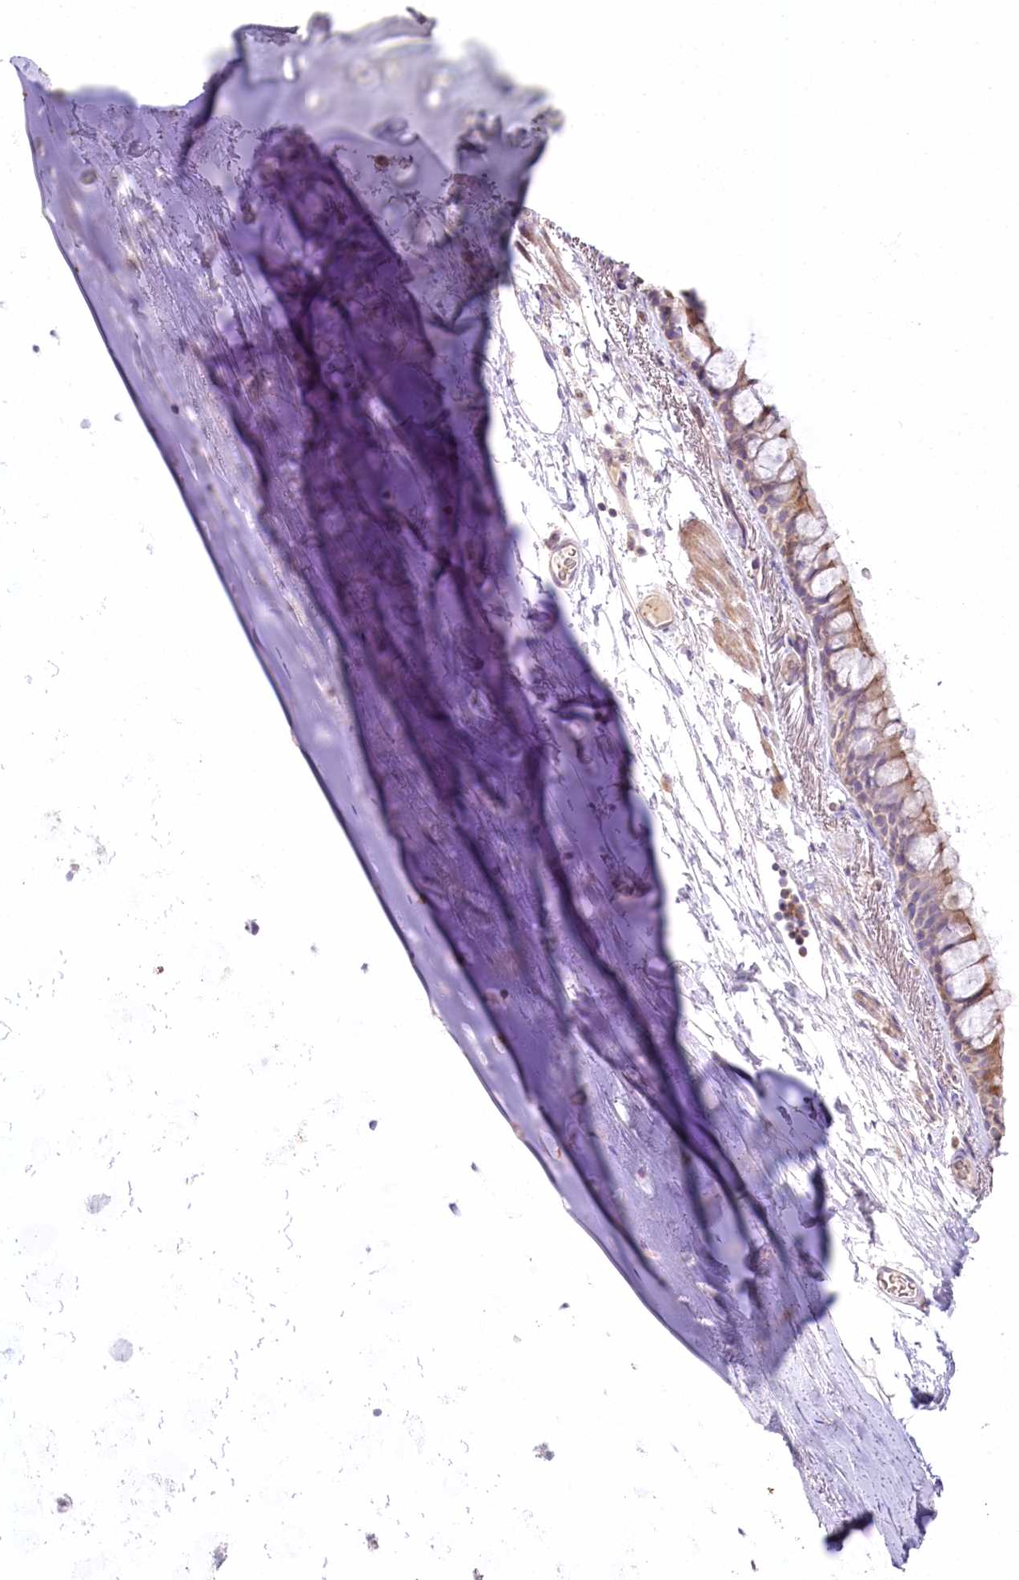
{"staining": {"intensity": "weak", "quantity": ">75%", "location": "cytoplasmic/membranous"}, "tissue": "bronchus", "cell_type": "Respiratory epithelial cells", "image_type": "normal", "snomed": [{"axis": "morphology", "description": "Normal tissue, NOS"}, {"axis": "topography", "description": "Cartilage tissue"}], "caption": "Protein analysis of unremarkable bronchus exhibits weak cytoplasmic/membranous staining in about >75% of respiratory epithelial cells.", "gene": "SLC6A11", "patient": {"sex": "male", "age": 63}}